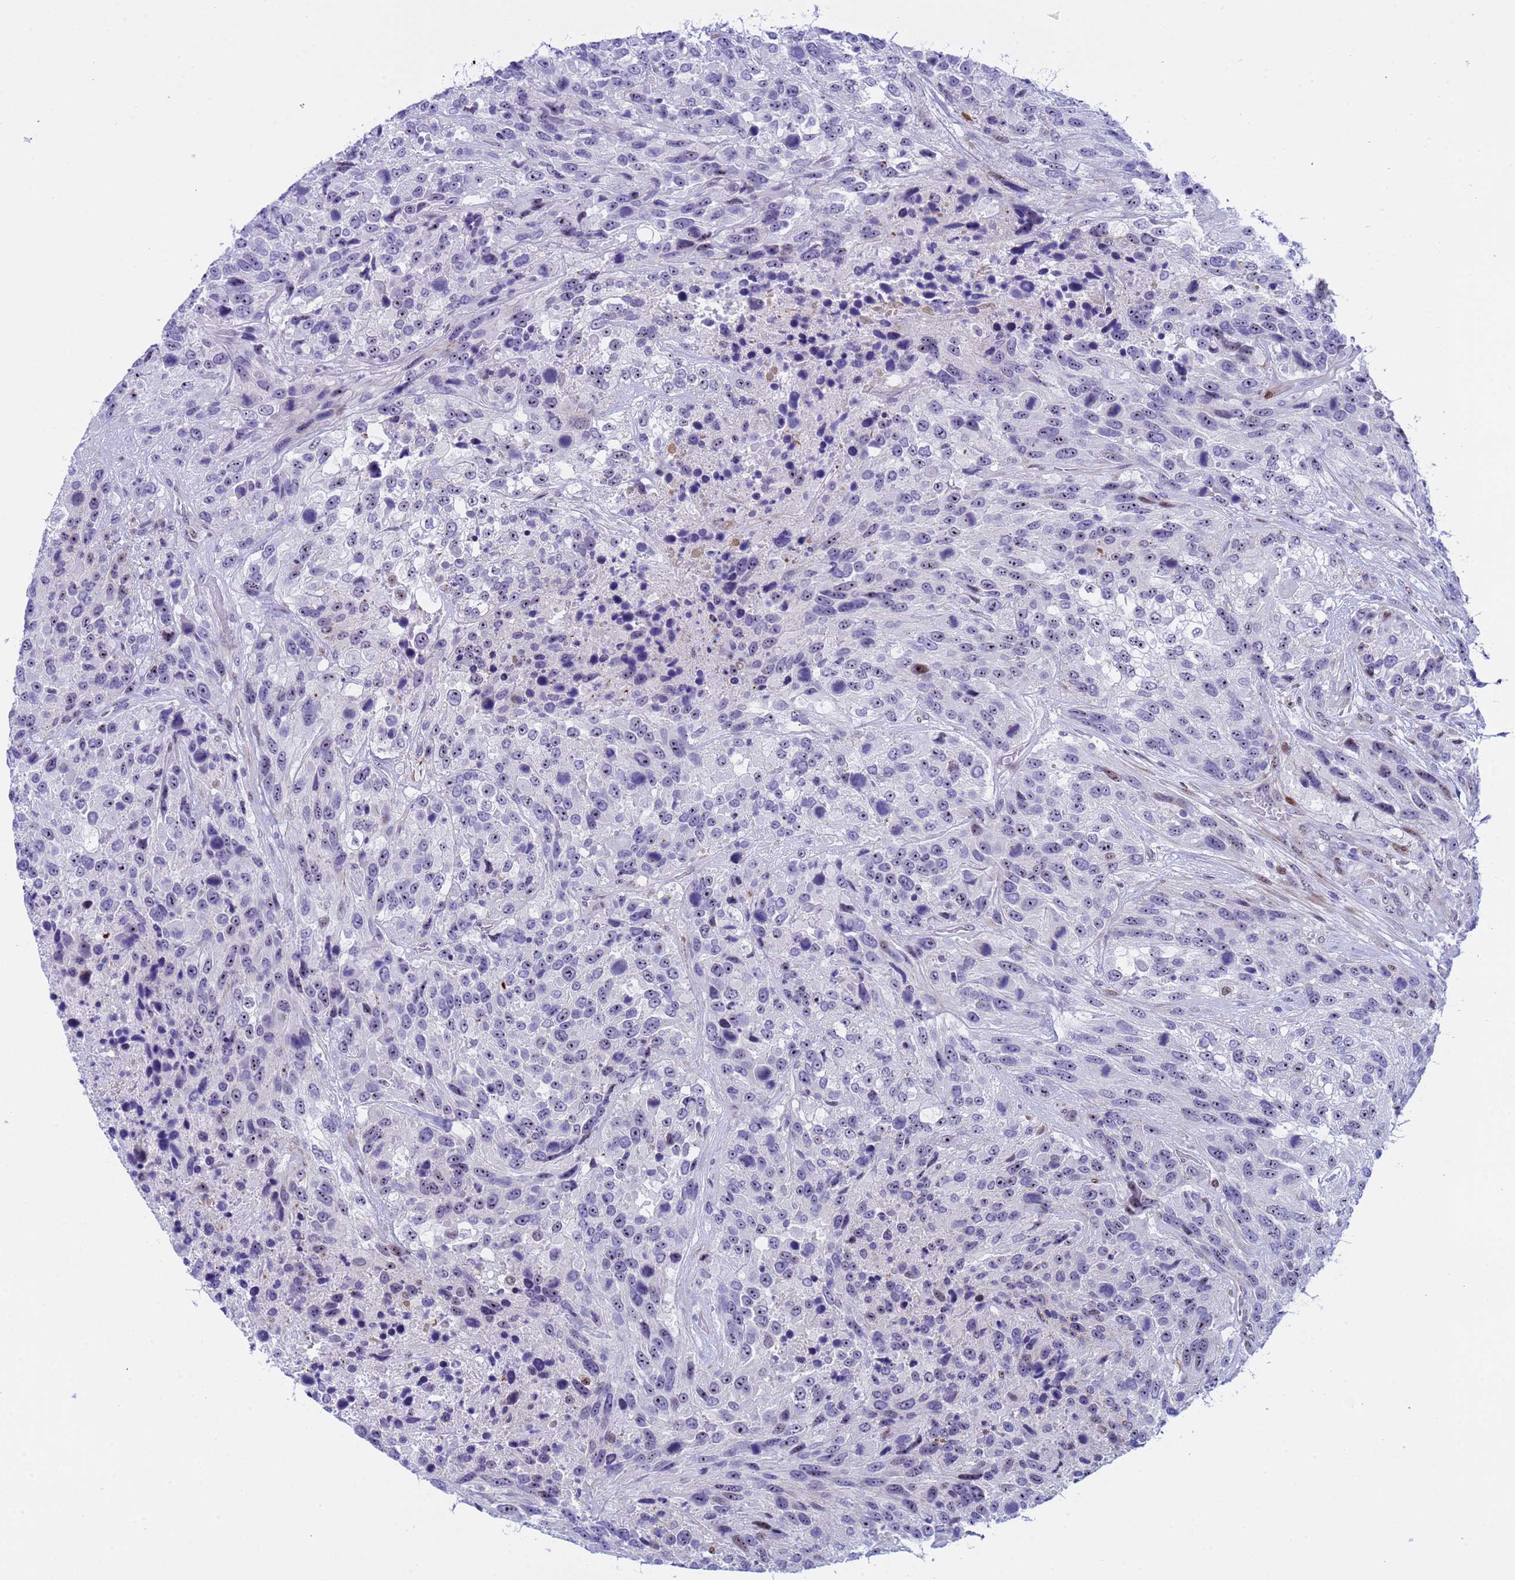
{"staining": {"intensity": "weak", "quantity": "<25%", "location": "nuclear"}, "tissue": "urothelial cancer", "cell_type": "Tumor cells", "image_type": "cancer", "snomed": [{"axis": "morphology", "description": "Urothelial carcinoma, High grade"}, {"axis": "topography", "description": "Urinary bladder"}], "caption": "Histopathology image shows no protein positivity in tumor cells of urothelial cancer tissue.", "gene": "POP5", "patient": {"sex": "female", "age": 70}}